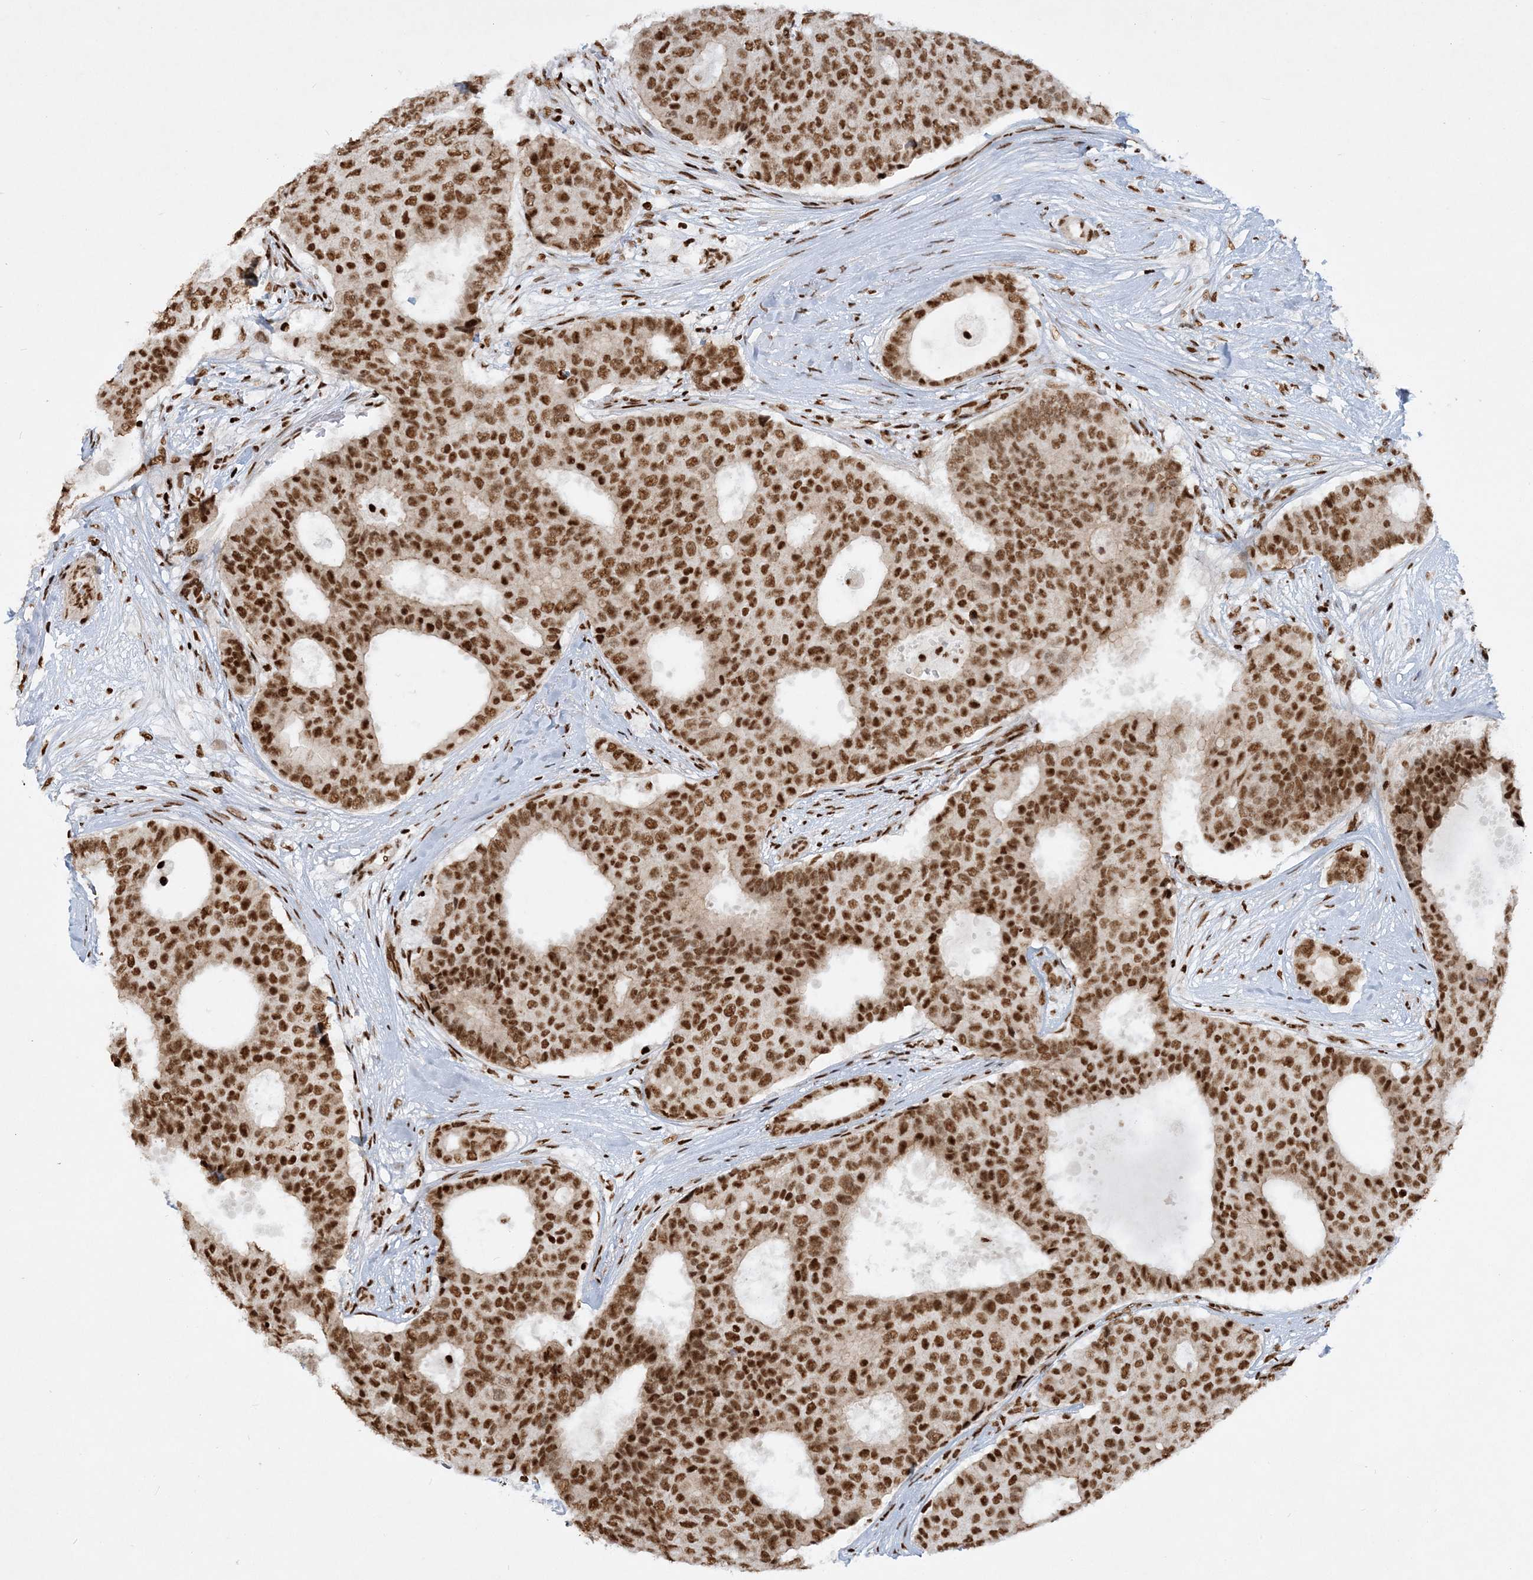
{"staining": {"intensity": "strong", "quantity": ">75%", "location": "nuclear"}, "tissue": "breast cancer", "cell_type": "Tumor cells", "image_type": "cancer", "snomed": [{"axis": "morphology", "description": "Duct carcinoma"}, {"axis": "topography", "description": "Breast"}], "caption": "Strong nuclear protein positivity is seen in approximately >75% of tumor cells in breast intraductal carcinoma. (DAB = brown stain, brightfield microscopy at high magnification).", "gene": "DELE1", "patient": {"sex": "female", "age": 75}}